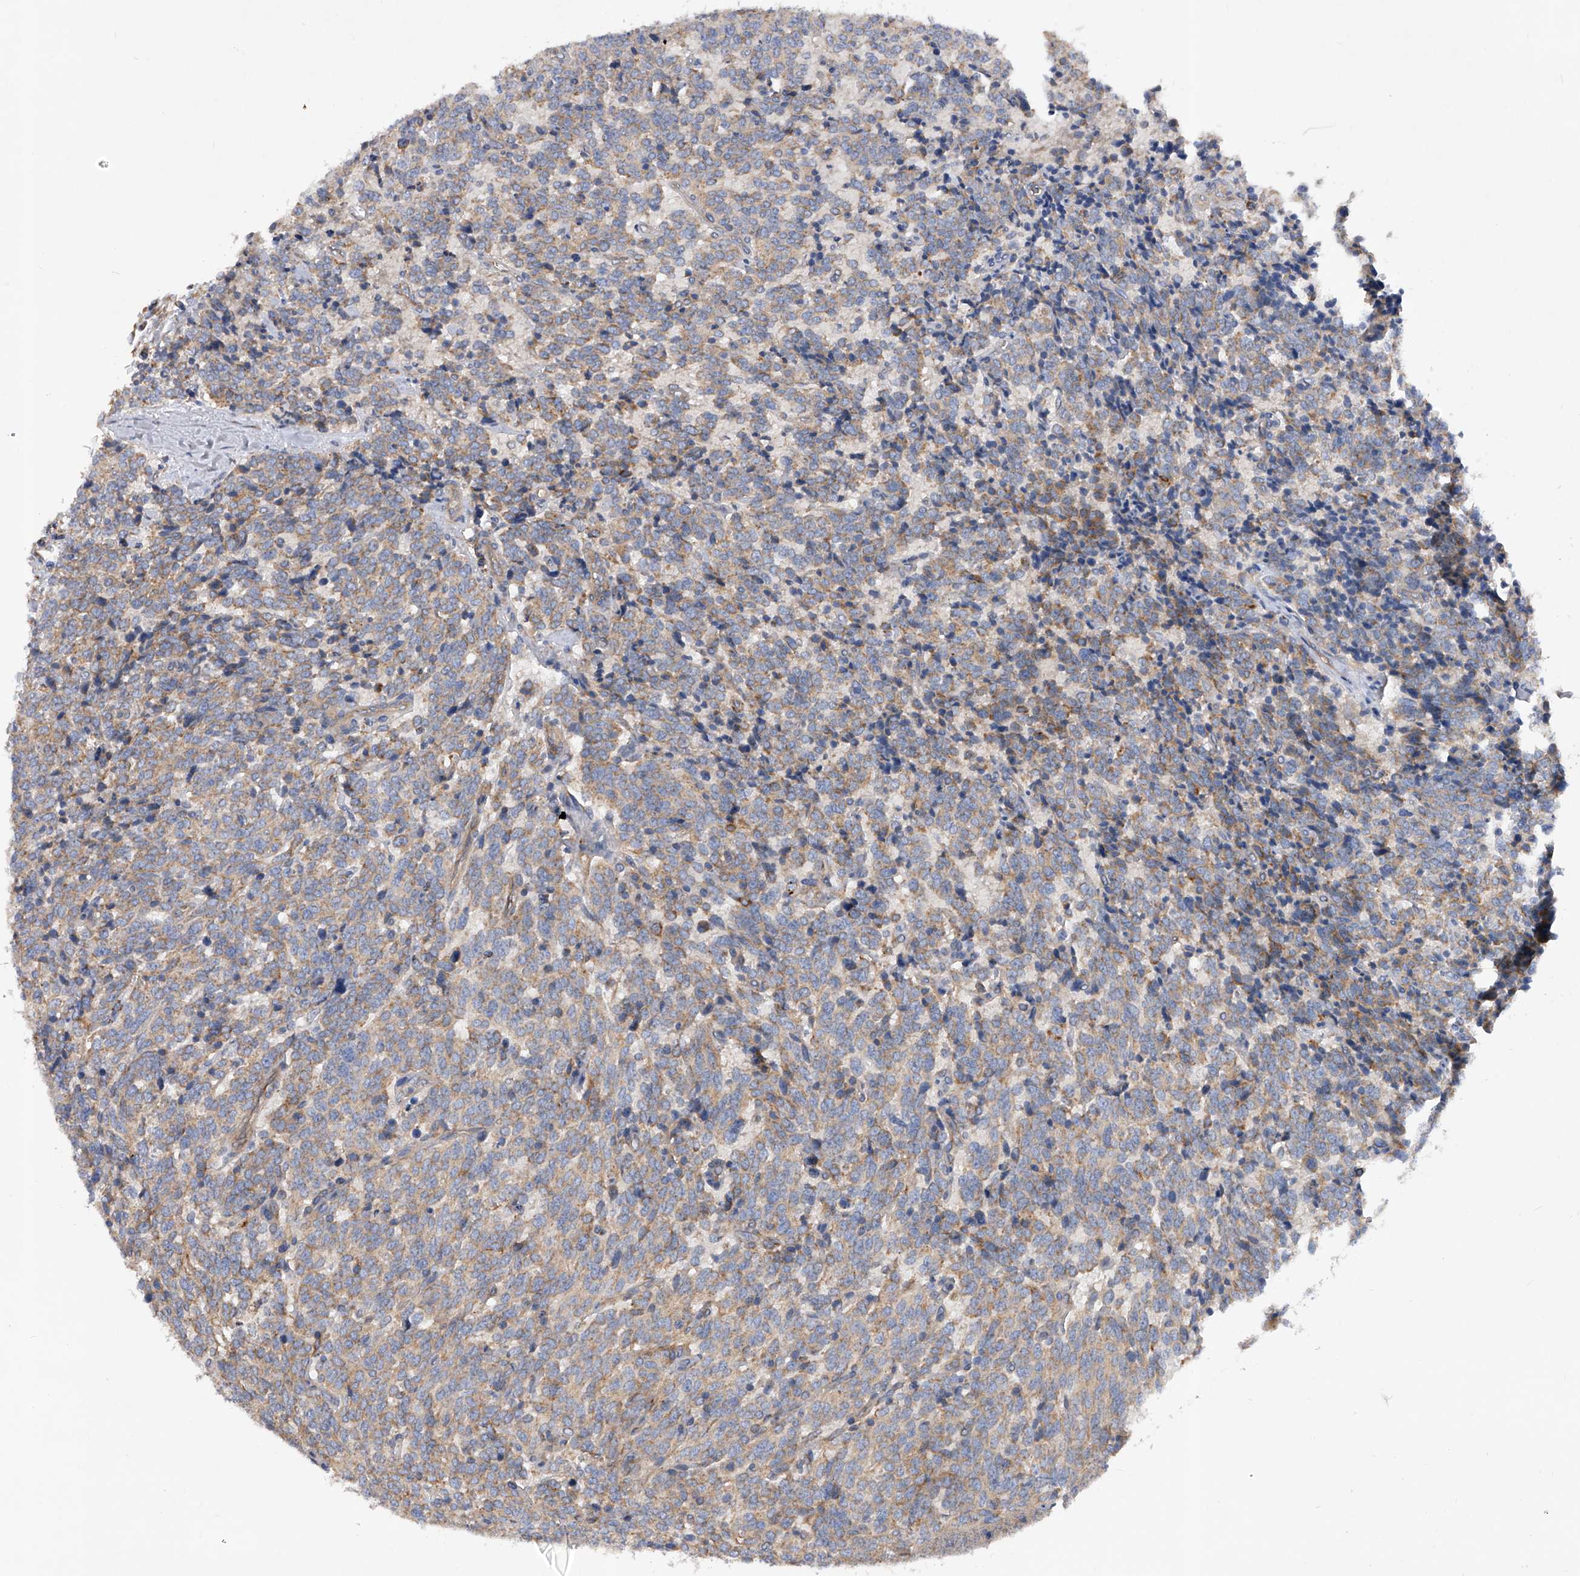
{"staining": {"intensity": "weak", "quantity": "25%-75%", "location": "cytoplasmic/membranous"}, "tissue": "carcinoid", "cell_type": "Tumor cells", "image_type": "cancer", "snomed": [{"axis": "morphology", "description": "Carcinoid, malignant, NOS"}, {"axis": "topography", "description": "Lung"}], "caption": "Tumor cells exhibit low levels of weak cytoplasmic/membranous positivity in approximately 25%-75% of cells in carcinoid. (DAB (3,3'-diaminobenzidine) IHC, brown staining for protein, blue staining for nuclei).", "gene": "PDSS2", "patient": {"sex": "female", "age": 46}}